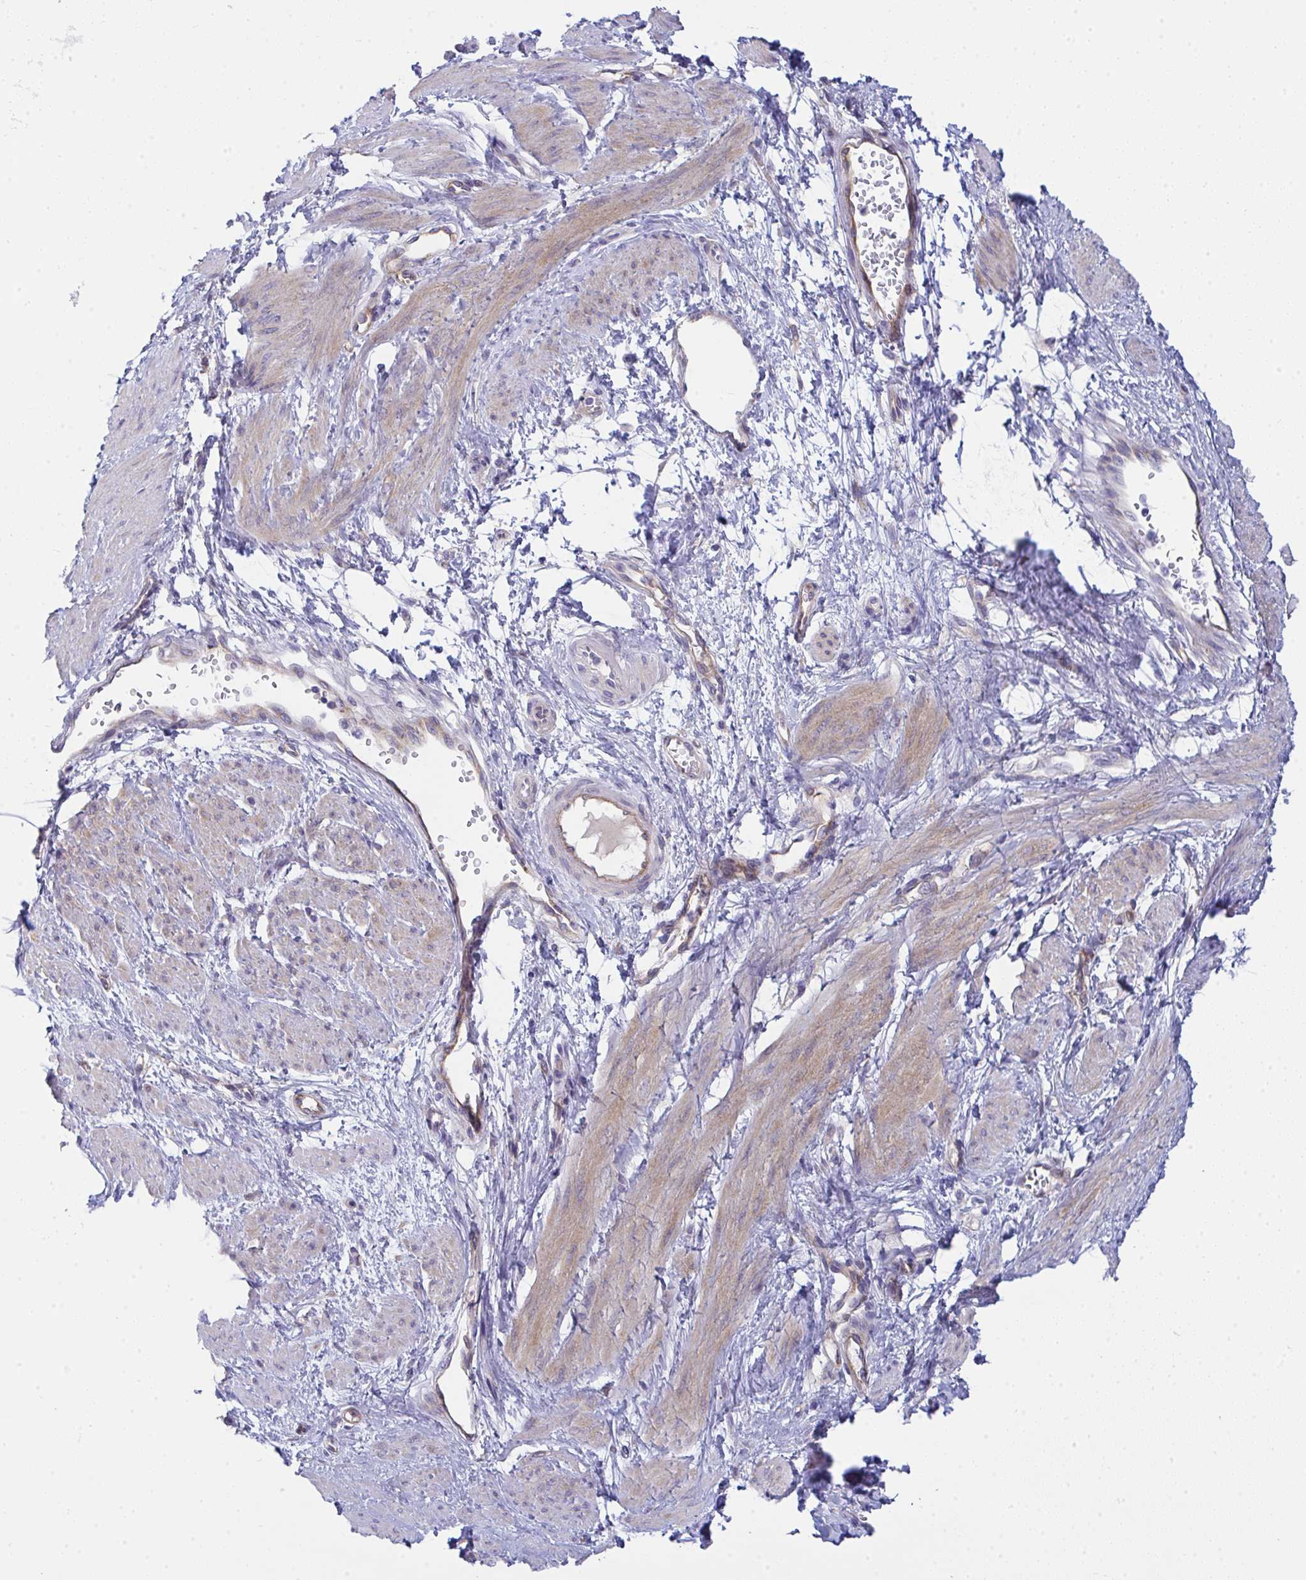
{"staining": {"intensity": "weak", "quantity": "25%-75%", "location": "cytoplasmic/membranous"}, "tissue": "smooth muscle", "cell_type": "Smooth muscle cells", "image_type": "normal", "snomed": [{"axis": "morphology", "description": "Normal tissue, NOS"}, {"axis": "topography", "description": "Smooth muscle"}, {"axis": "topography", "description": "Uterus"}], "caption": "Smooth muscle cells demonstrate weak cytoplasmic/membranous expression in approximately 25%-75% of cells in normal smooth muscle.", "gene": "GAB1", "patient": {"sex": "female", "age": 39}}